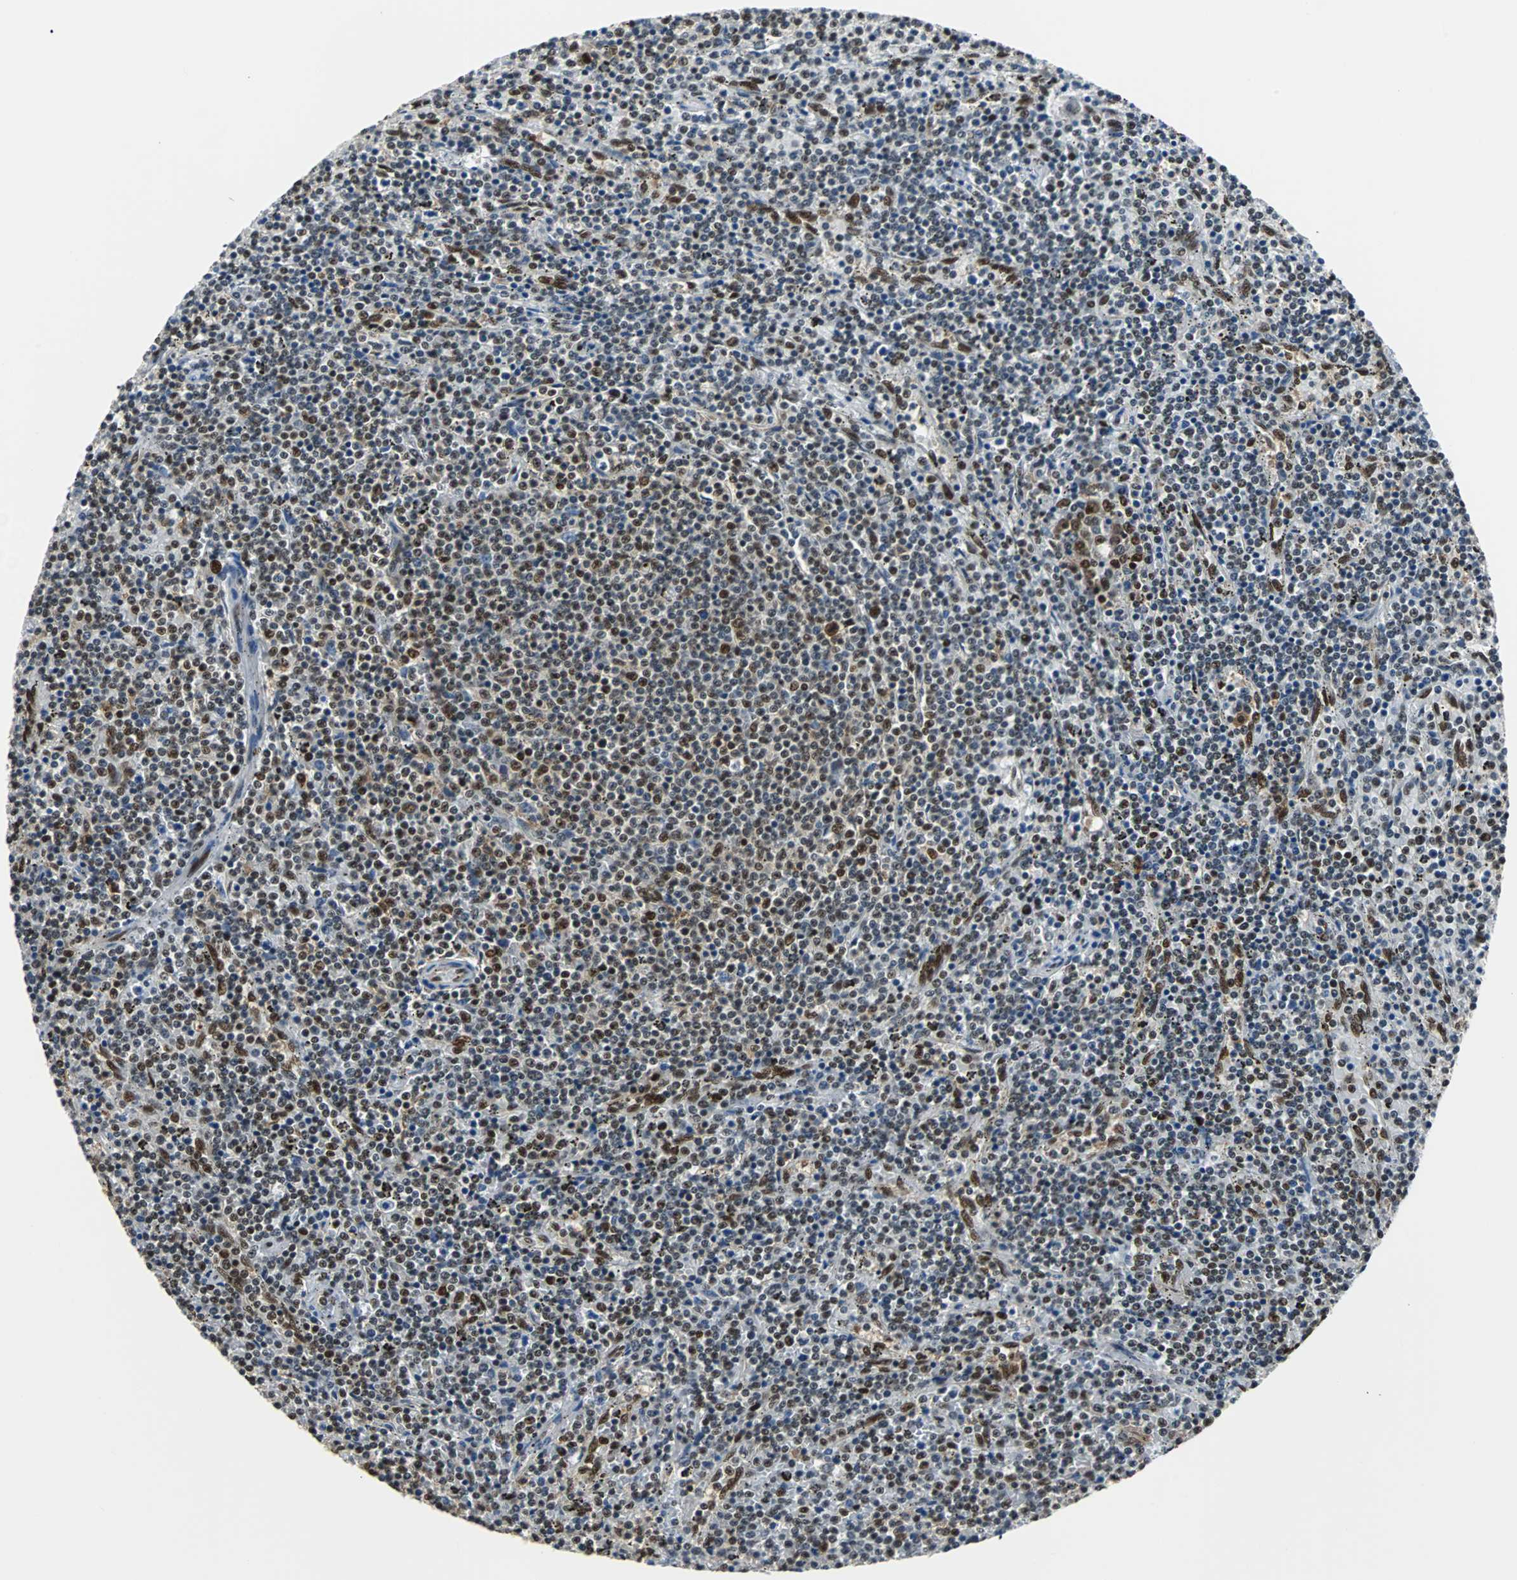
{"staining": {"intensity": "strong", "quantity": "25%-75%", "location": "cytoplasmic/membranous,nuclear"}, "tissue": "lymphoma", "cell_type": "Tumor cells", "image_type": "cancer", "snomed": [{"axis": "morphology", "description": "Malignant lymphoma, non-Hodgkin's type, Low grade"}, {"axis": "topography", "description": "Spleen"}], "caption": "This image shows immunohistochemistry staining of lymphoma, with high strong cytoplasmic/membranous and nuclear expression in approximately 25%-75% of tumor cells.", "gene": "XRCC4", "patient": {"sex": "female", "age": 50}}